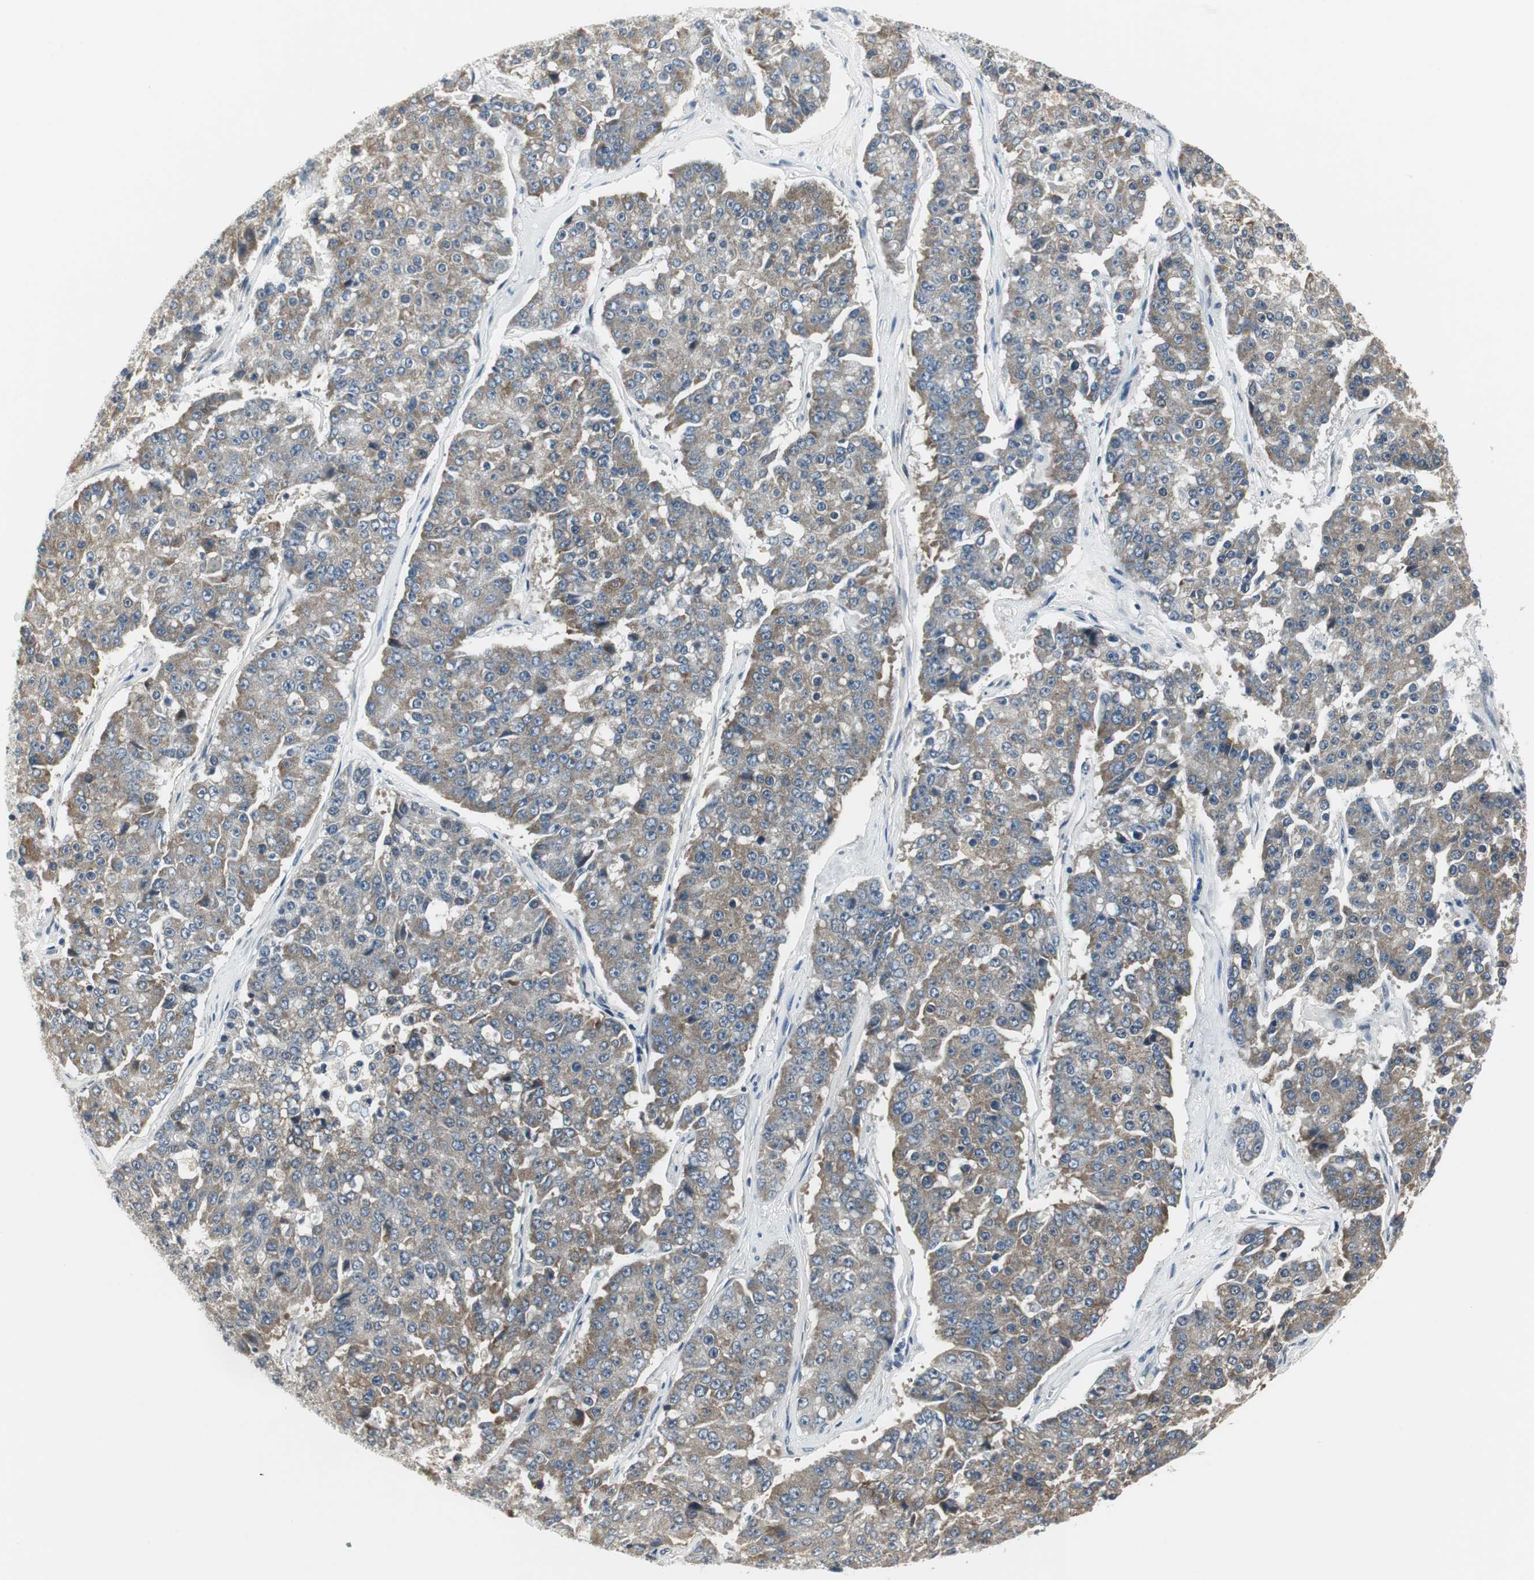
{"staining": {"intensity": "moderate", "quantity": ">75%", "location": "cytoplasmic/membranous"}, "tissue": "pancreatic cancer", "cell_type": "Tumor cells", "image_type": "cancer", "snomed": [{"axis": "morphology", "description": "Adenocarcinoma, NOS"}, {"axis": "topography", "description": "Pancreas"}], "caption": "This histopathology image exhibits immunohistochemistry (IHC) staining of human adenocarcinoma (pancreatic), with medium moderate cytoplasmic/membranous staining in approximately >75% of tumor cells.", "gene": "CCT5", "patient": {"sex": "male", "age": 50}}